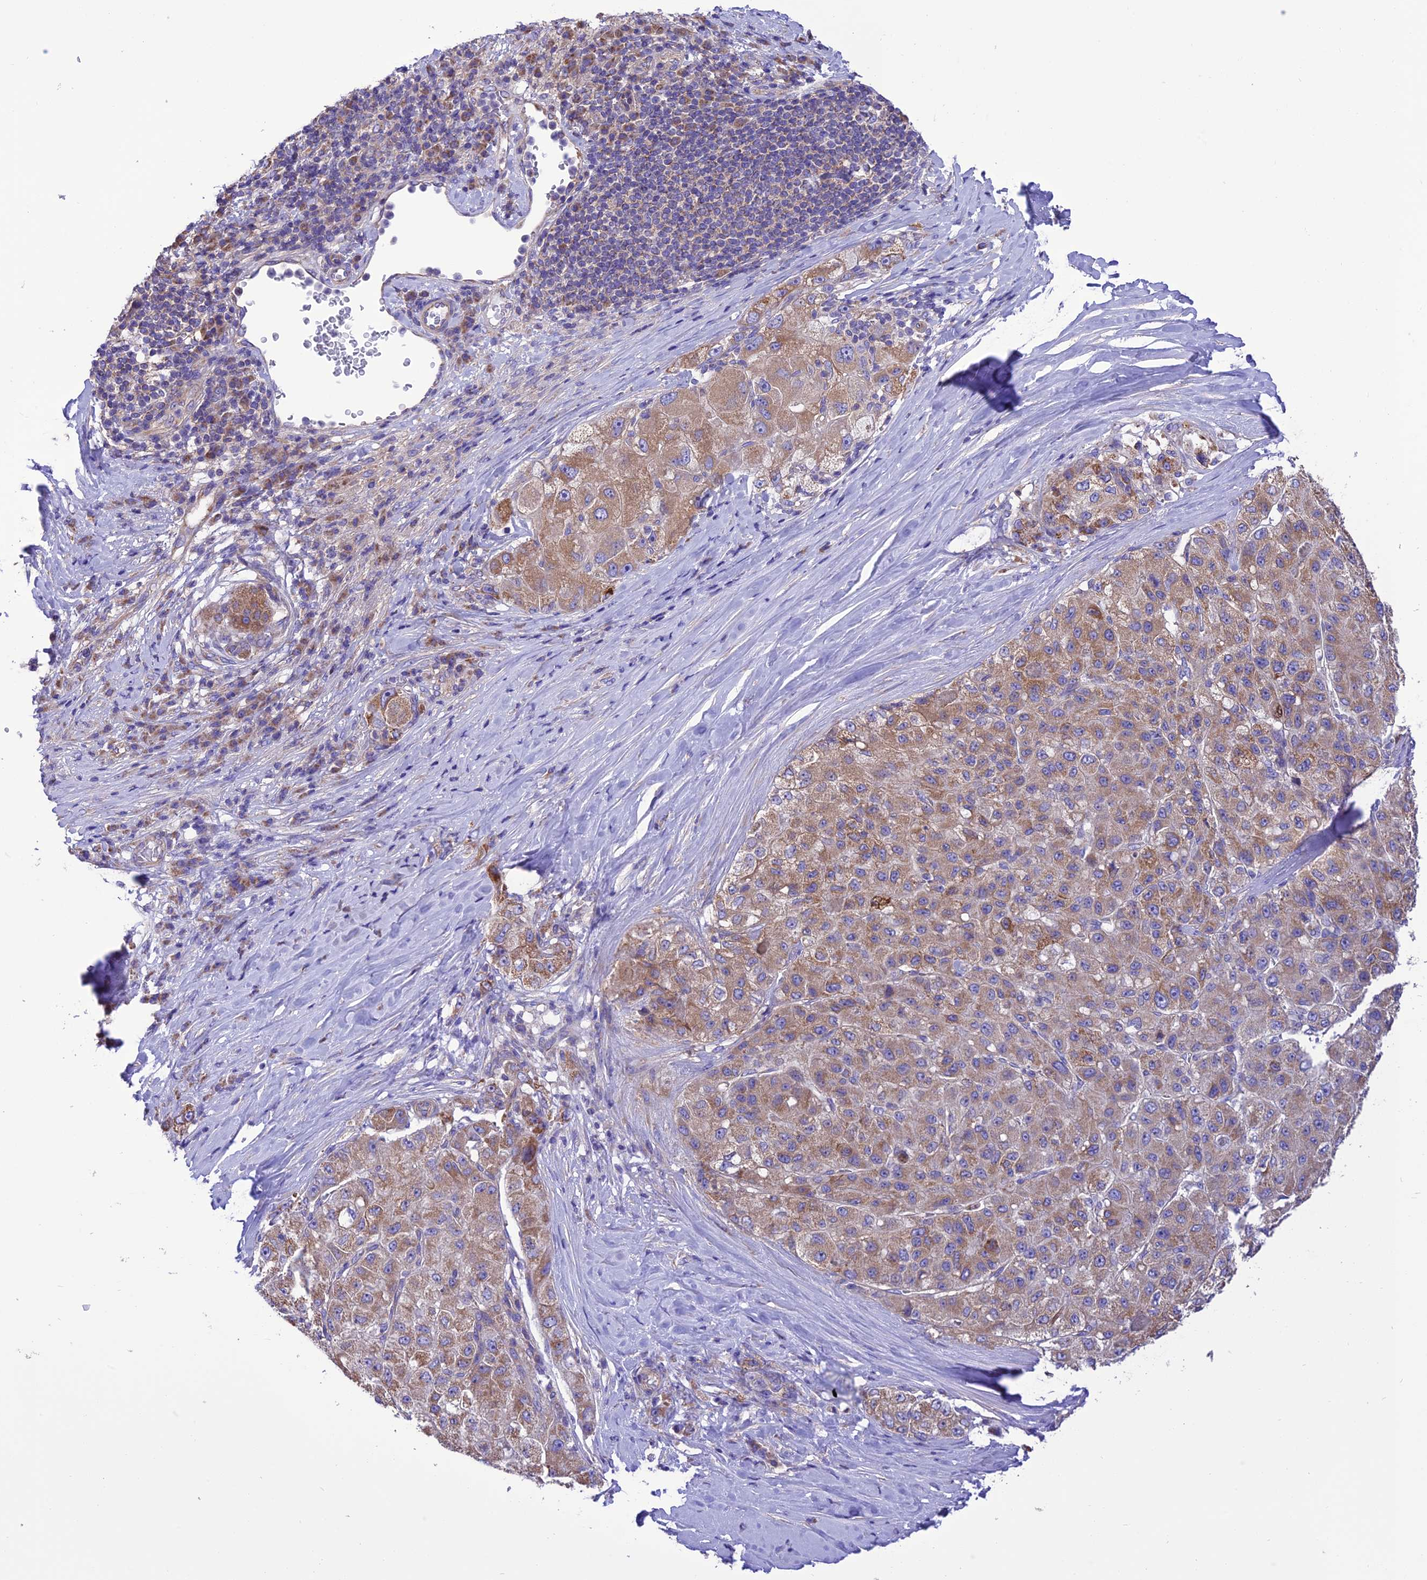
{"staining": {"intensity": "moderate", "quantity": ">75%", "location": "cytoplasmic/membranous"}, "tissue": "liver cancer", "cell_type": "Tumor cells", "image_type": "cancer", "snomed": [{"axis": "morphology", "description": "Carcinoma, Hepatocellular, NOS"}, {"axis": "topography", "description": "Liver"}], "caption": "Immunohistochemistry (IHC) of liver cancer reveals medium levels of moderate cytoplasmic/membranous staining in about >75% of tumor cells.", "gene": "MAP3K12", "patient": {"sex": "male", "age": 80}}